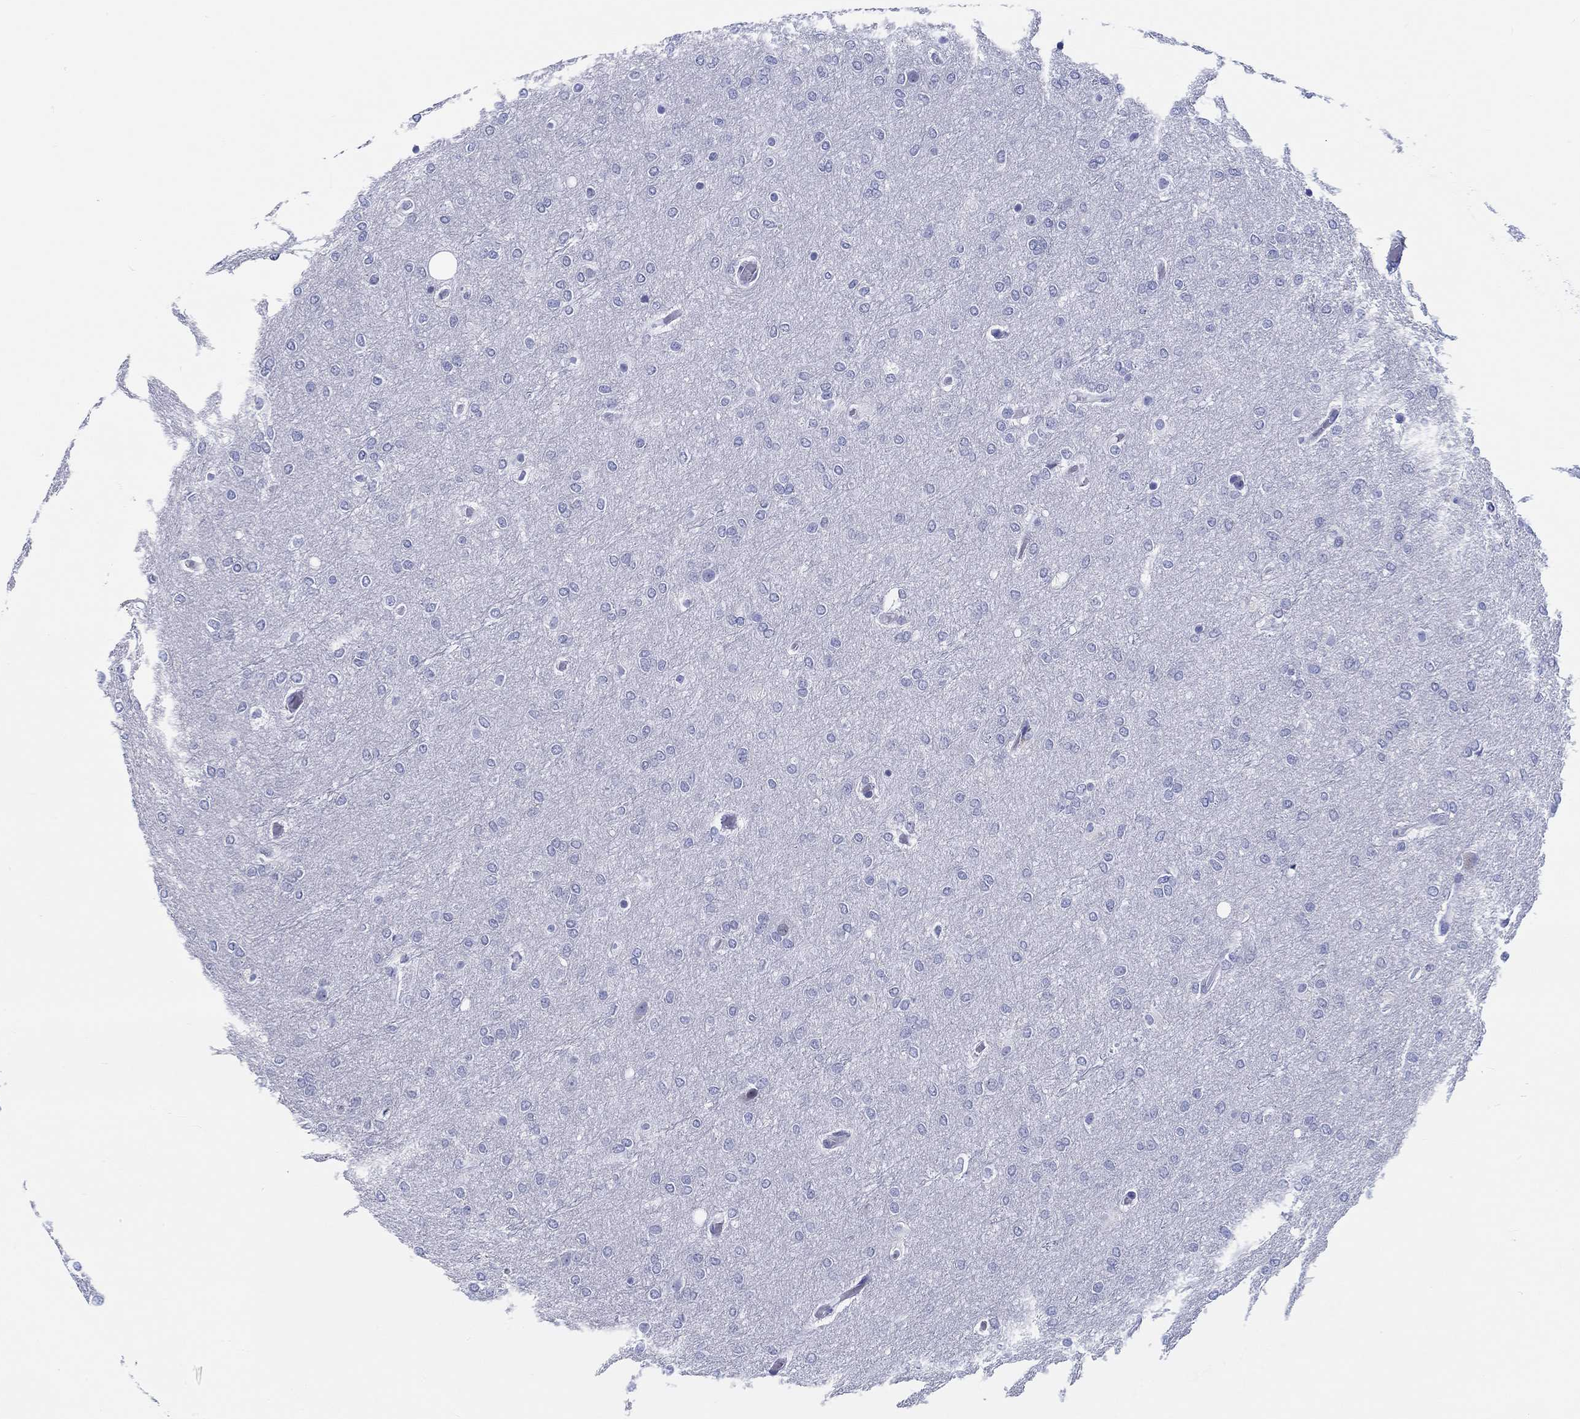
{"staining": {"intensity": "negative", "quantity": "none", "location": "none"}, "tissue": "glioma", "cell_type": "Tumor cells", "image_type": "cancer", "snomed": [{"axis": "morphology", "description": "Glioma, malignant, High grade"}, {"axis": "topography", "description": "Brain"}], "caption": "Micrograph shows no significant protein staining in tumor cells of malignant glioma (high-grade).", "gene": "H1-1", "patient": {"sex": "female", "age": 61}}